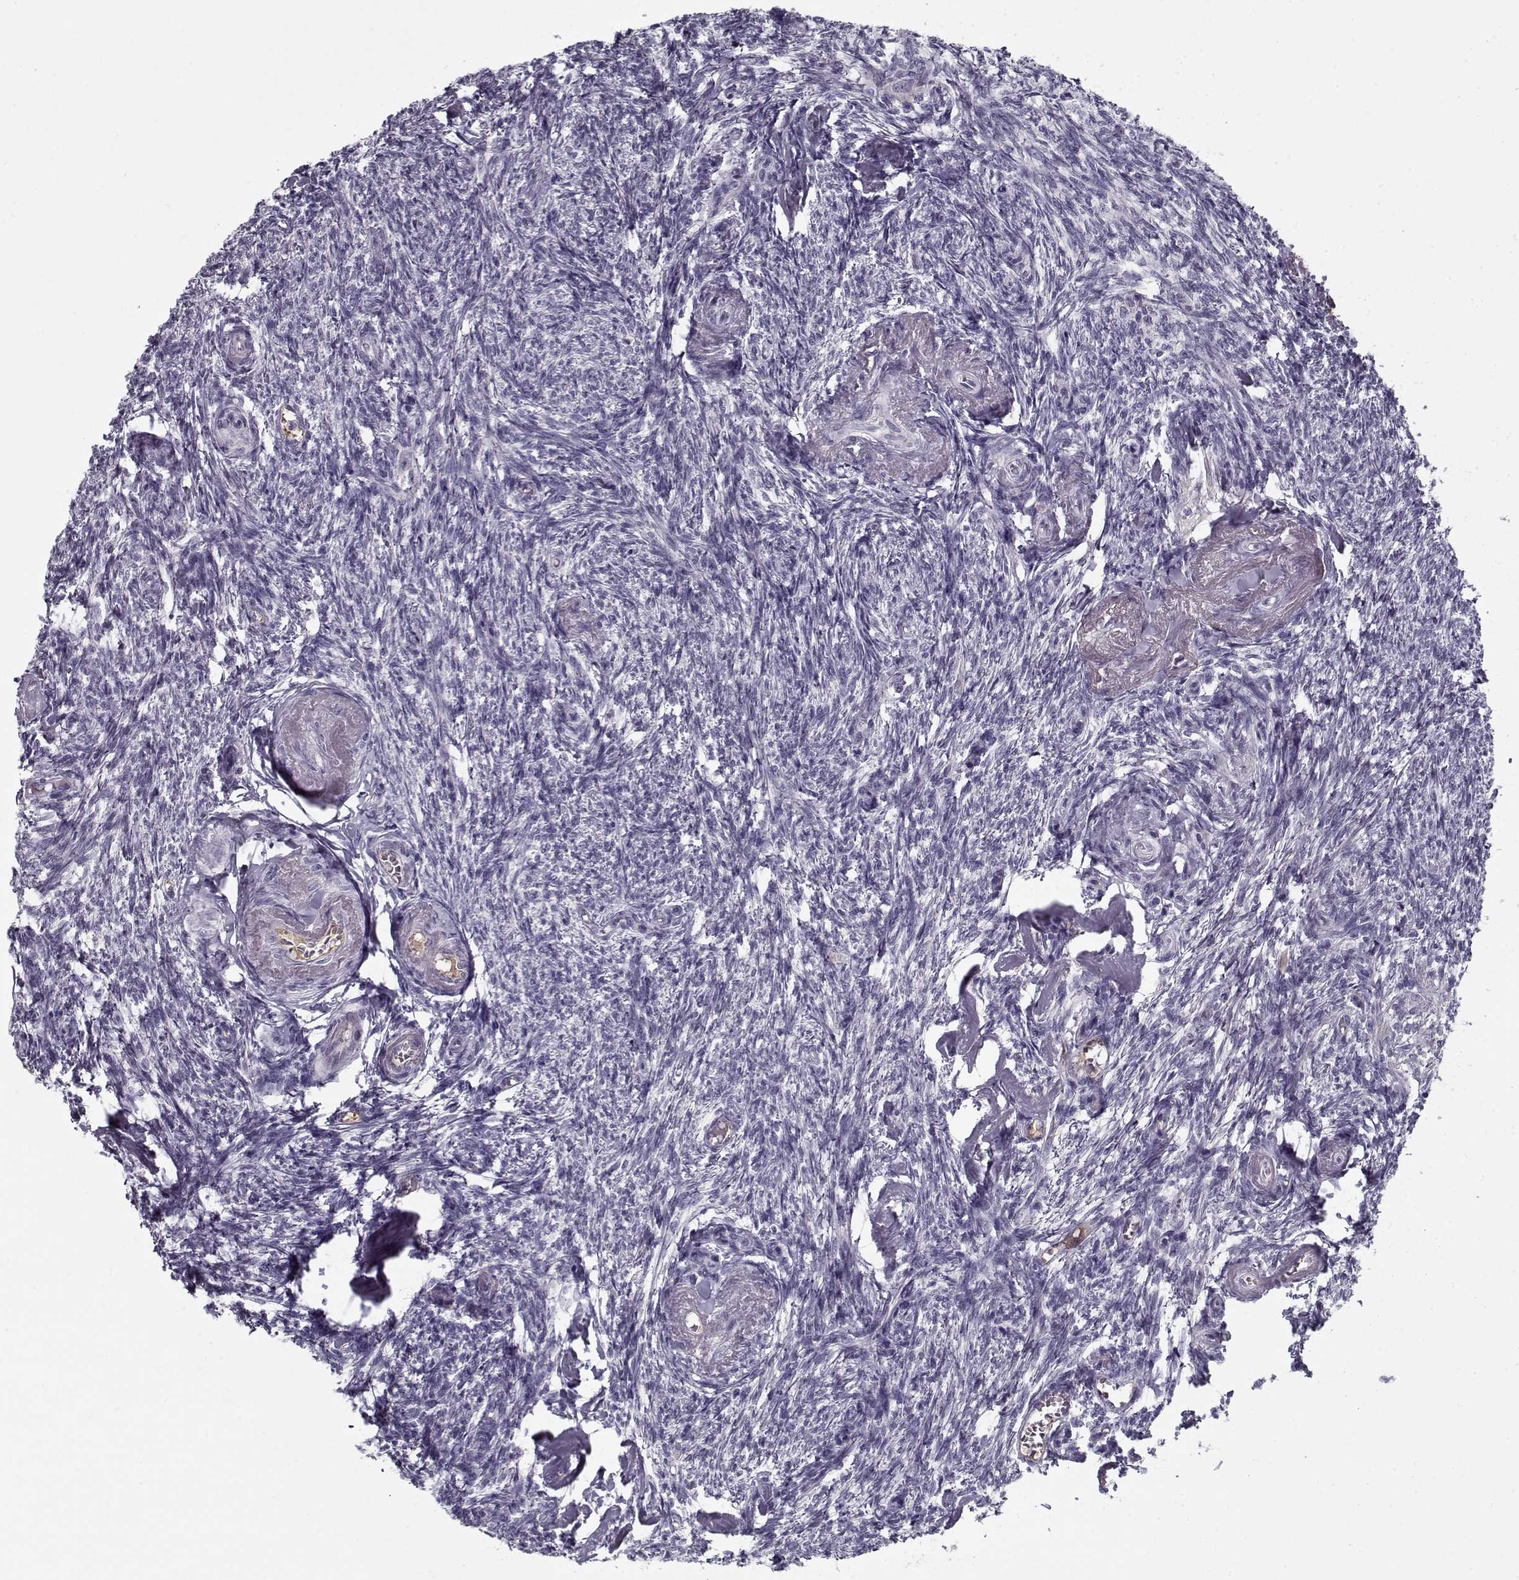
{"staining": {"intensity": "negative", "quantity": "none", "location": "none"}, "tissue": "ovary", "cell_type": "Ovarian stroma cells", "image_type": "normal", "snomed": [{"axis": "morphology", "description": "Normal tissue, NOS"}, {"axis": "topography", "description": "Ovary"}], "caption": "A photomicrograph of ovary stained for a protein displays no brown staining in ovarian stroma cells. Brightfield microscopy of immunohistochemistry stained with DAB (brown) and hematoxylin (blue), captured at high magnification.", "gene": "SPACA9", "patient": {"sex": "female", "age": 72}}